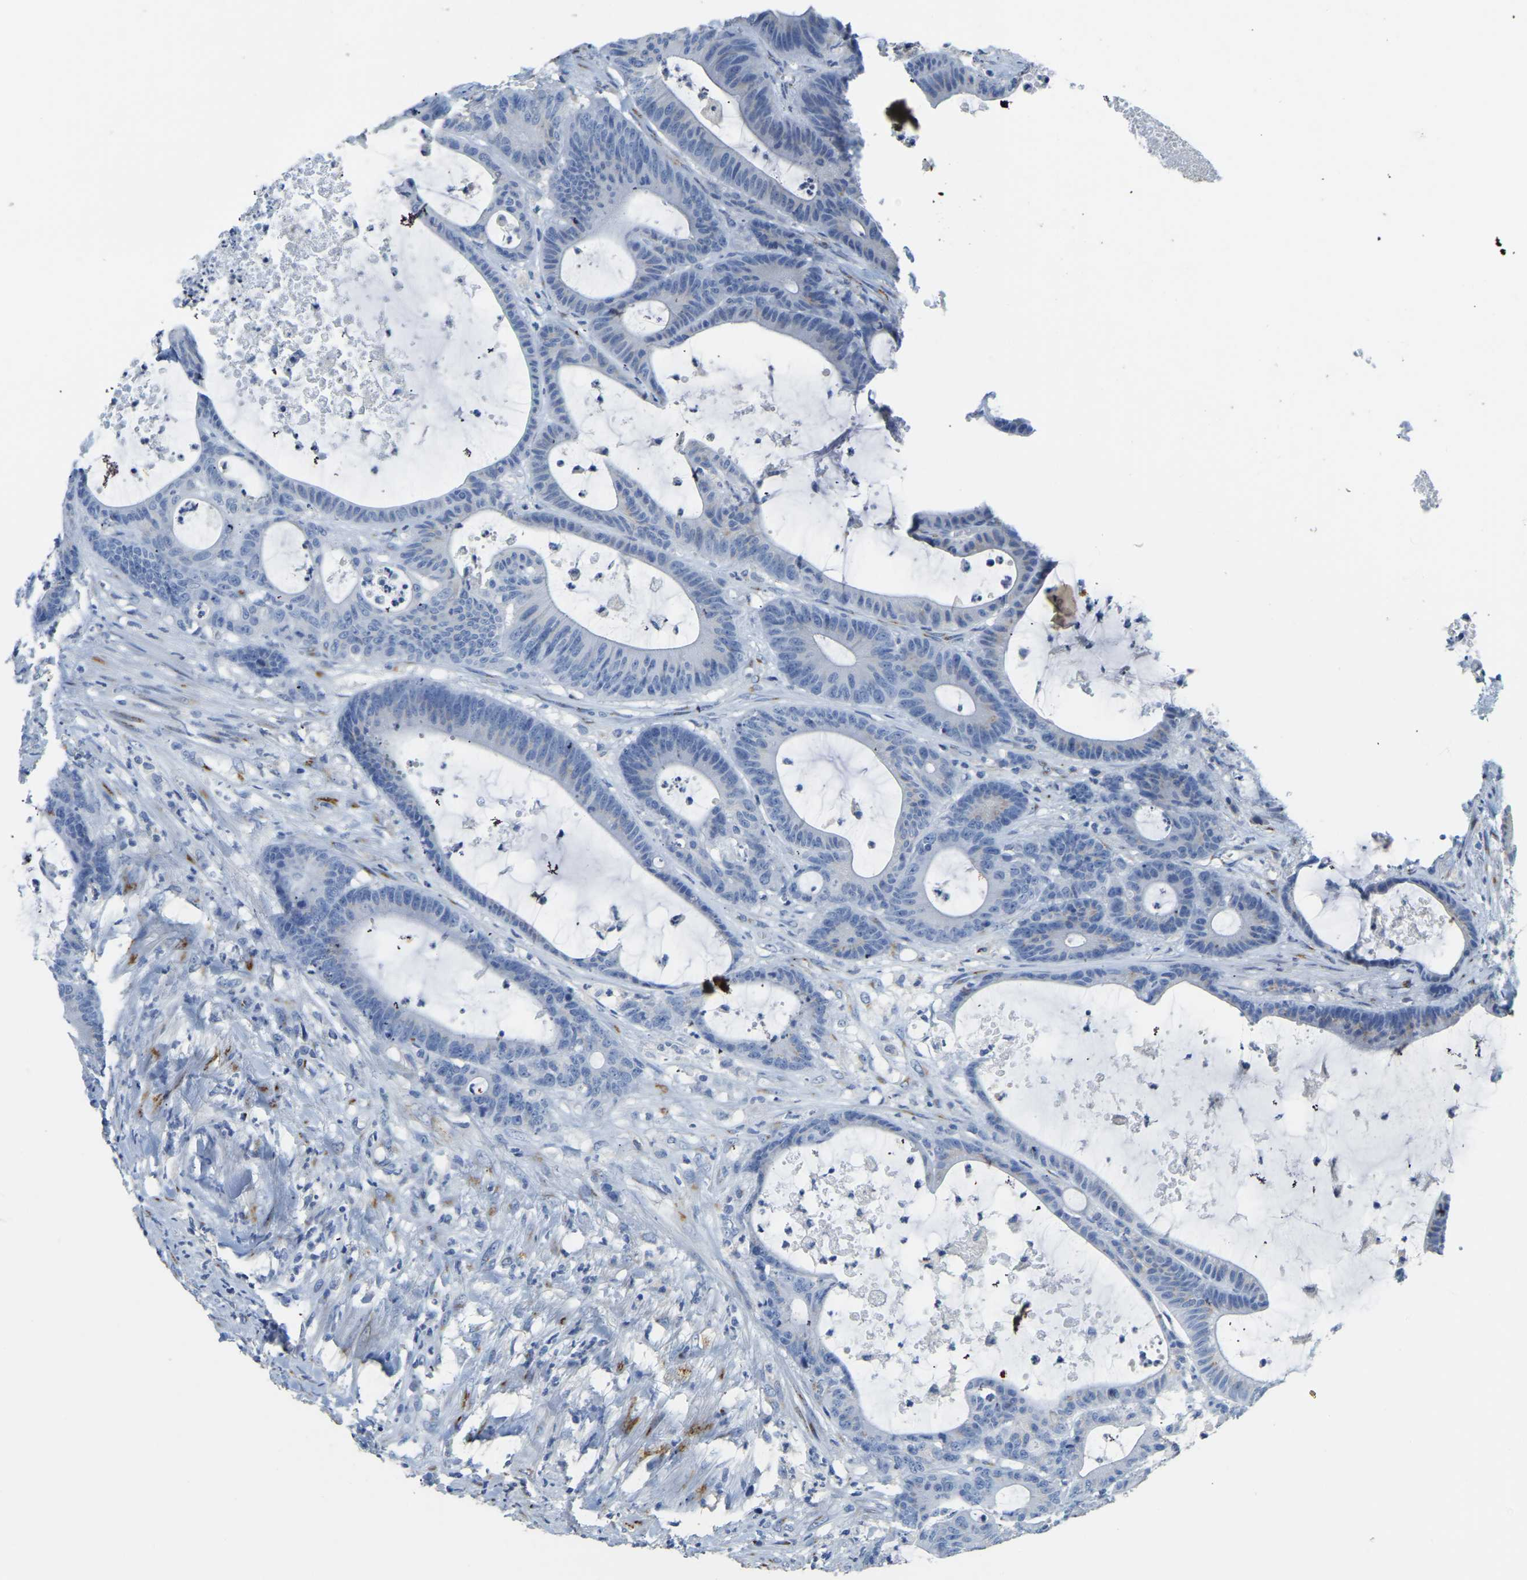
{"staining": {"intensity": "negative", "quantity": "none", "location": "none"}, "tissue": "colorectal cancer", "cell_type": "Tumor cells", "image_type": "cancer", "snomed": [{"axis": "morphology", "description": "Adenocarcinoma, NOS"}, {"axis": "topography", "description": "Colon"}], "caption": "There is no significant expression in tumor cells of colorectal cancer (adenocarcinoma).", "gene": "FAM174A", "patient": {"sex": "female", "age": 84}}